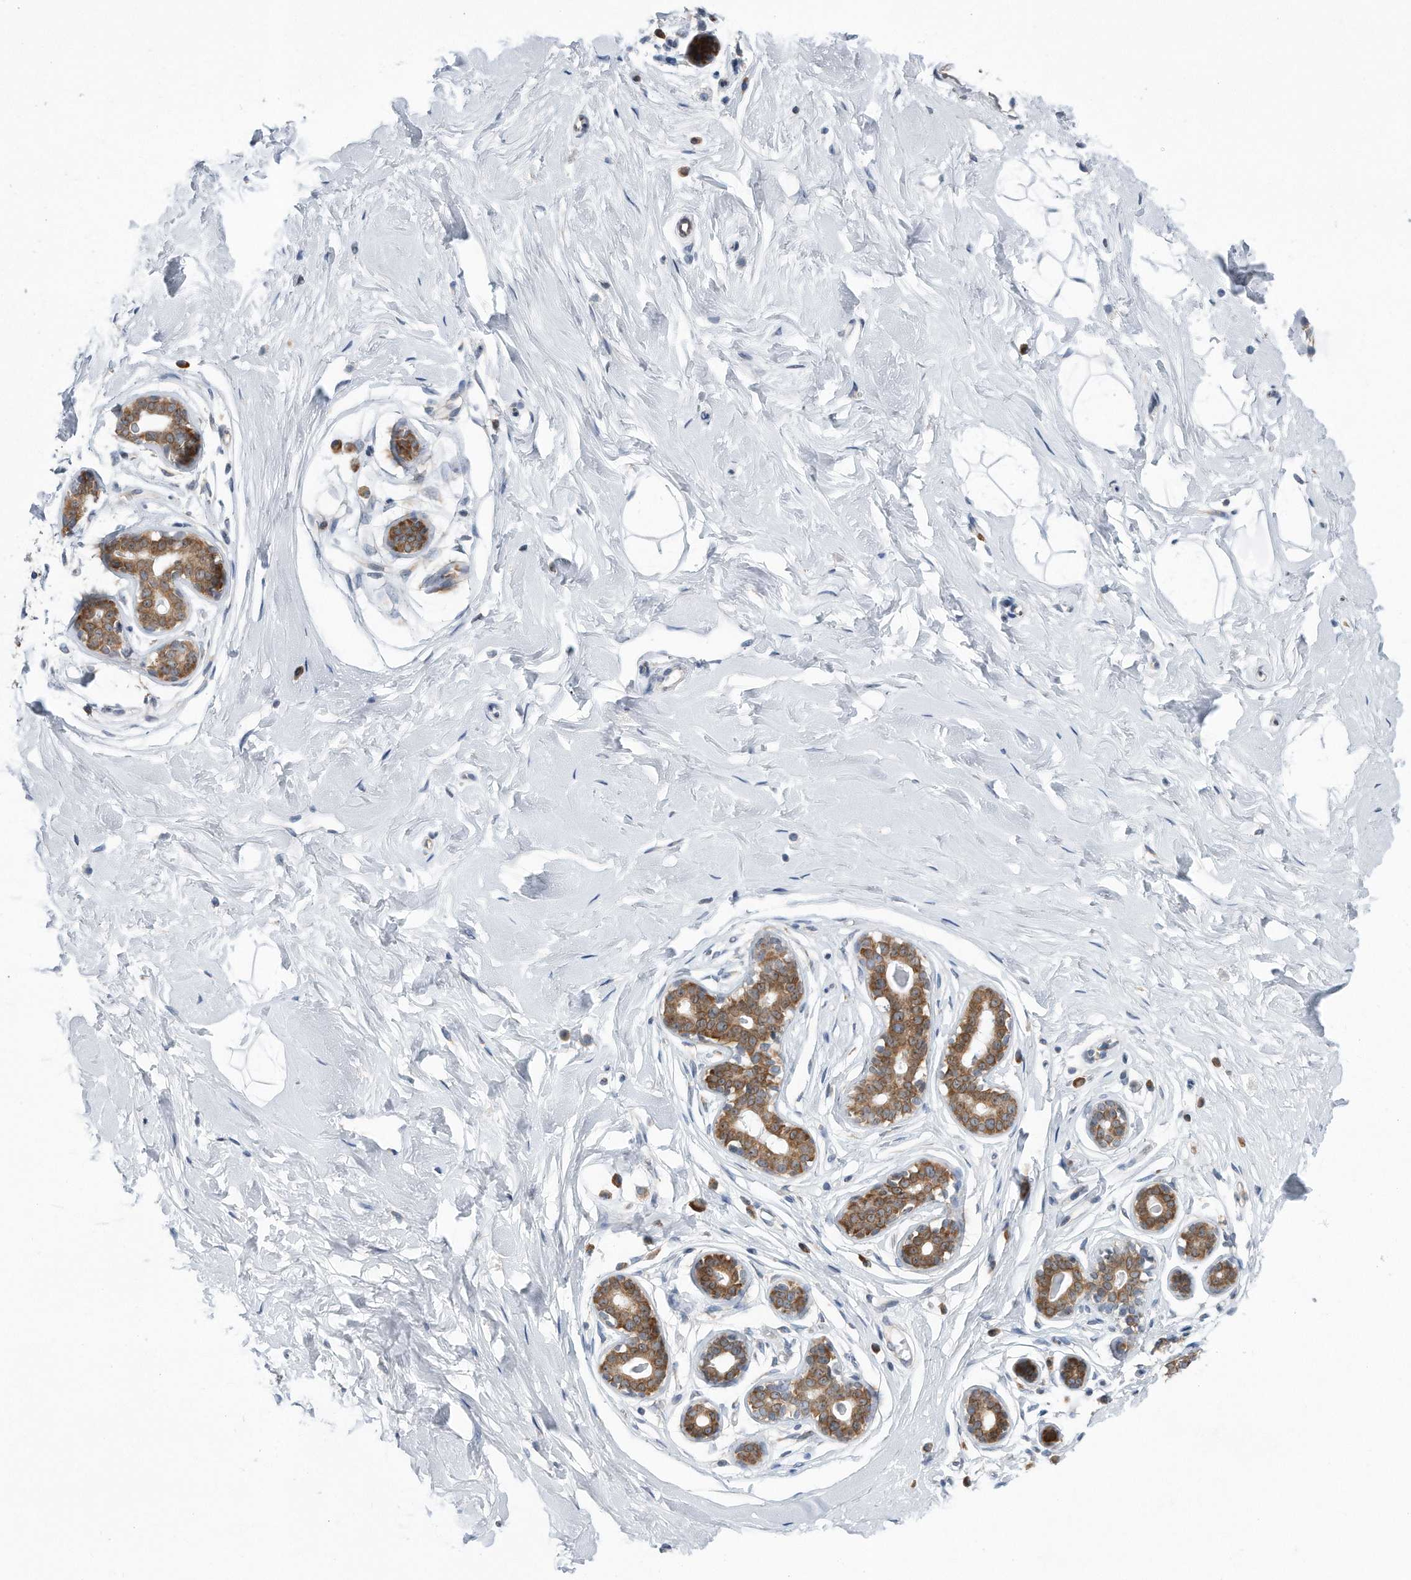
{"staining": {"intensity": "negative", "quantity": "none", "location": "none"}, "tissue": "breast", "cell_type": "Adipocytes", "image_type": "normal", "snomed": [{"axis": "morphology", "description": "Normal tissue, NOS"}, {"axis": "morphology", "description": "Adenoma, NOS"}, {"axis": "topography", "description": "Breast"}], "caption": "This is an immunohistochemistry (IHC) image of benign human breast. There is no expression in adipocytes.", "gene": "RPL26L1", "patient": {"sex": "female", "age": 23}}